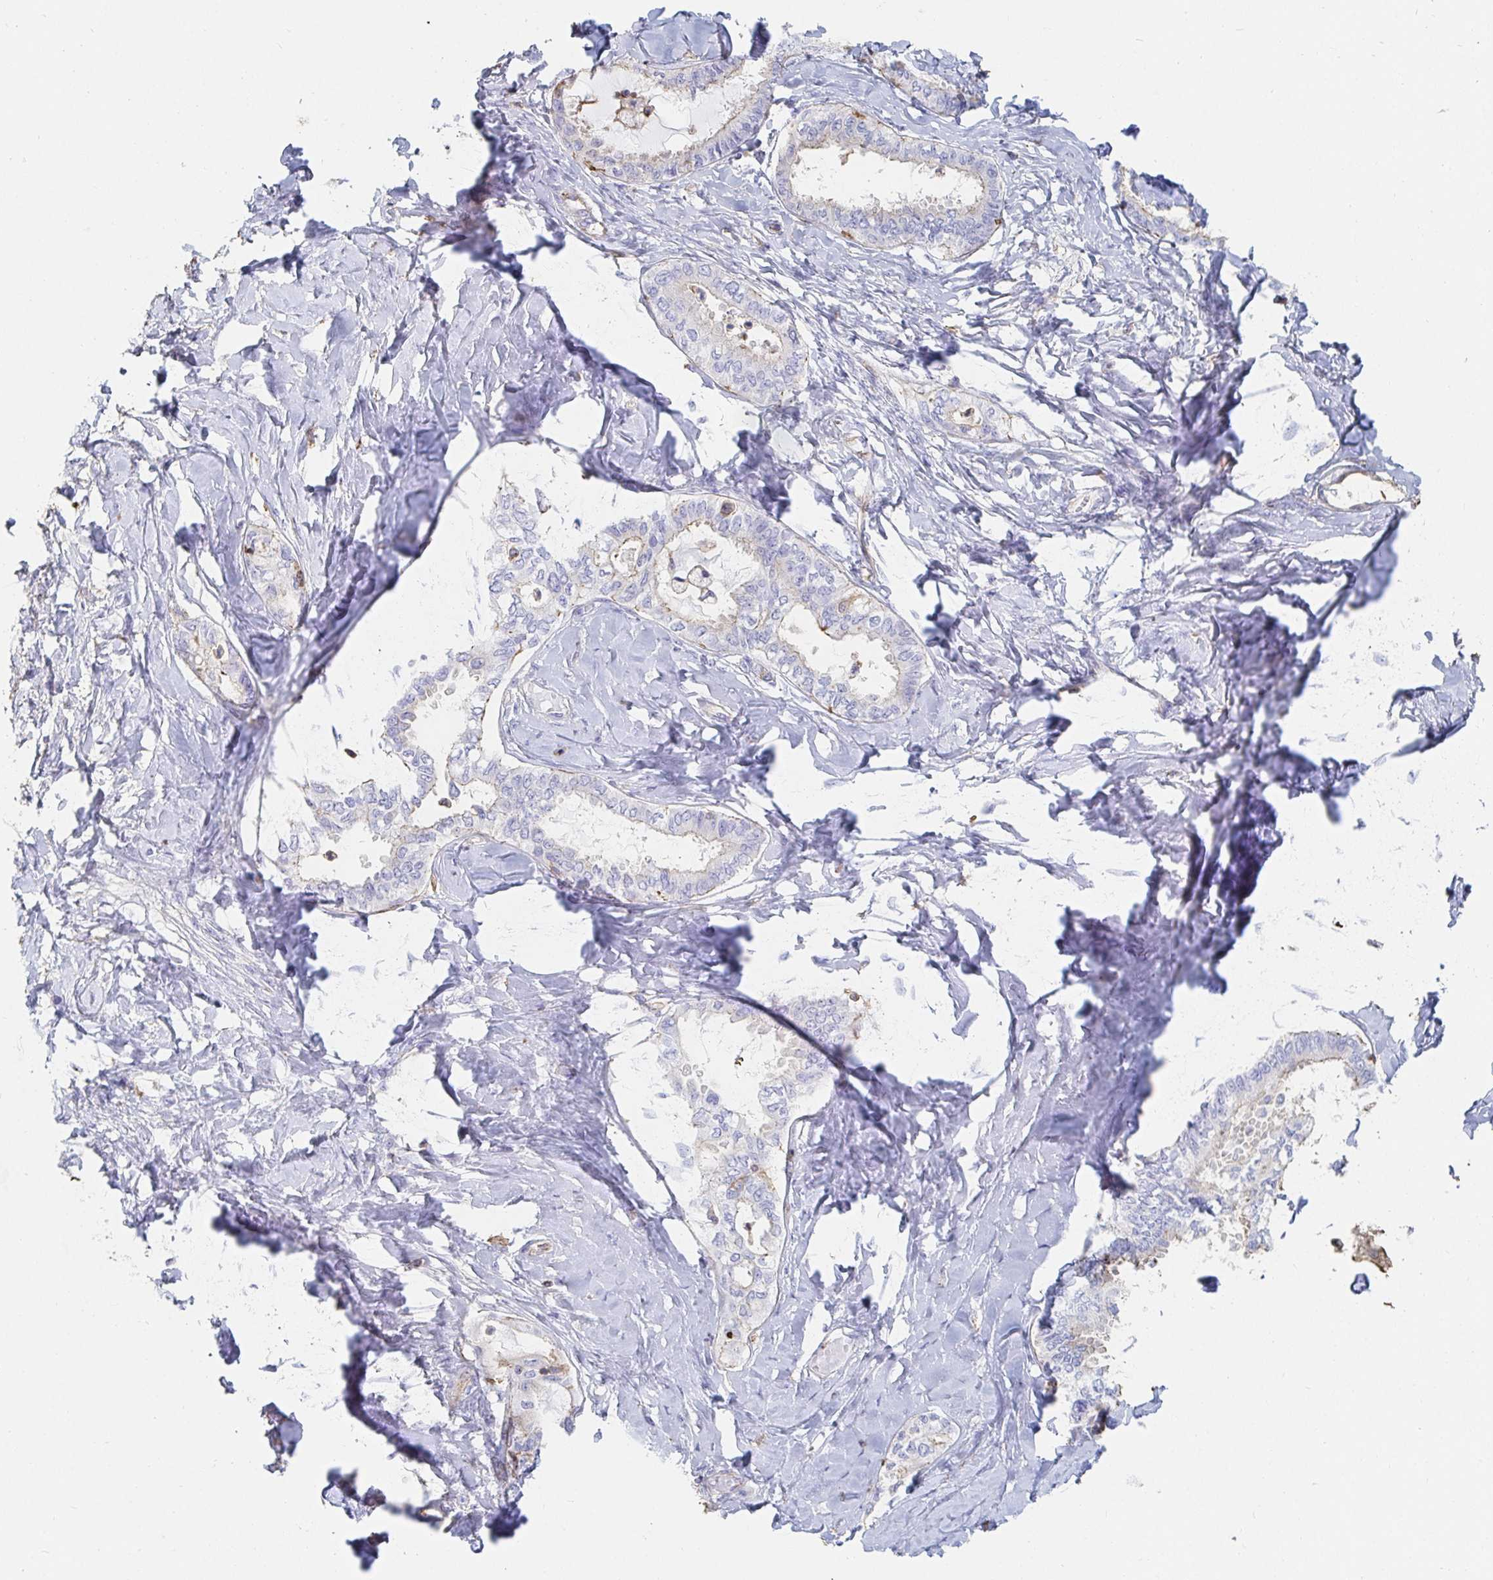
{"staining": {"intensity": "negative", "quantity": "none", "location": "none"}, "tissue": "ovarian cancer", "cell_type": "Tumor cells", "image_type": "cancer", "snomed": [{"axis": "morphology", "description": "Carcinoma, endometroid"}, {"axis": "topography", "description": "Ovary"}], "caption": "Ovarian endometroid carcinoma stained for a protein using immunohistochemistry (IHC) shows no staining tumor cells.", "gene": "PTPN14", "patient": {"sex": "female", "age": 70}}